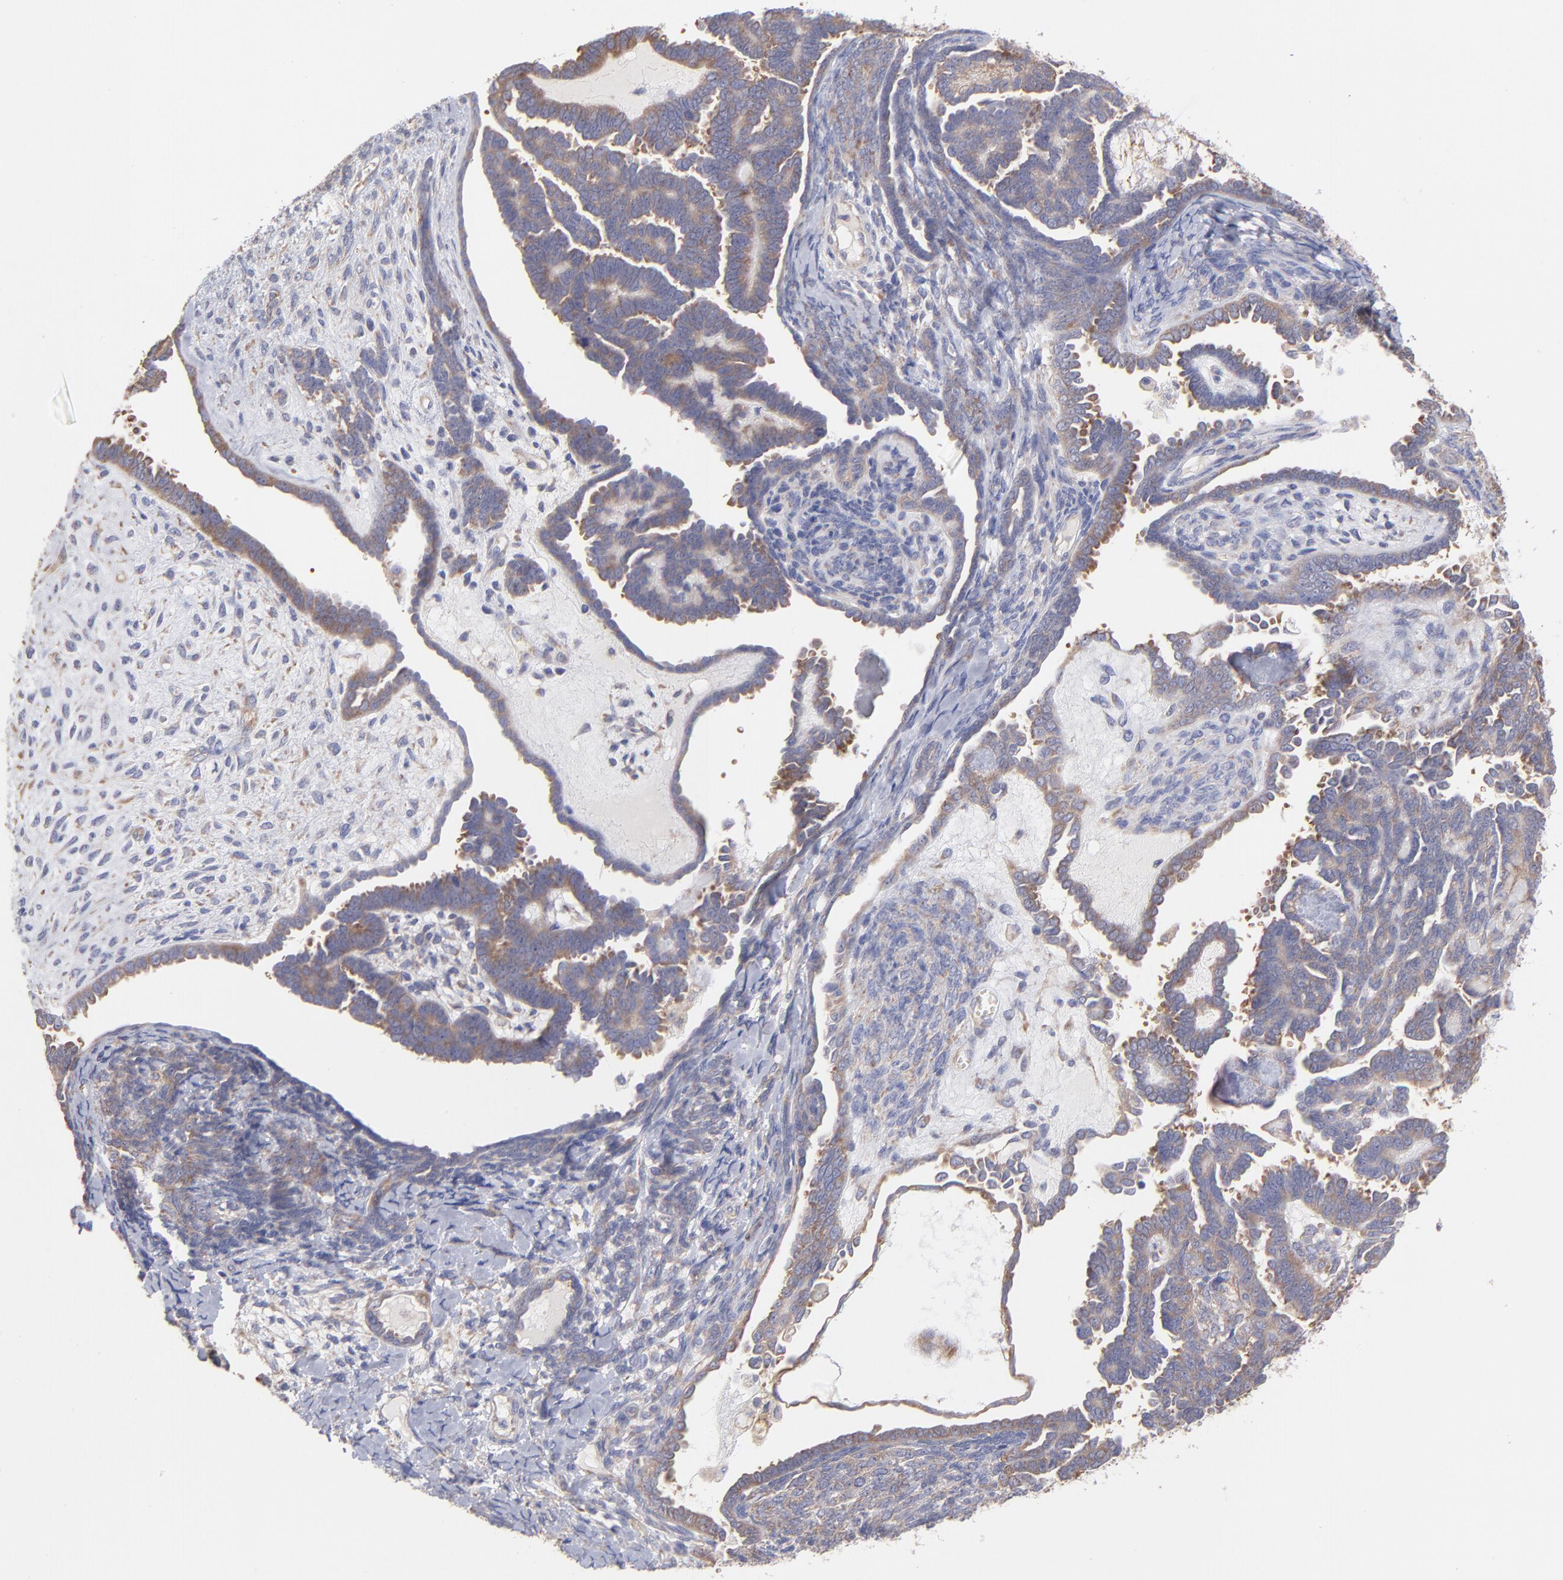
{"staining": {"intensity": "moderate", "quantity": ">75%", "location": "cytoplasmic/membranous"}, "tissue": "endometrial cancer", "cell_type": "Tumor cells", "image_type": "cancer", "snomed": [{"axis": "morphology", "description": "Neoplasm, malignant, NOS"}, {"axis": "topography", "description": "Endometrium"}], "caption": "This is a photomicrograph of immunohistochemistry (IHC) staining of endometrial neoplasm (malignant), which shows moderate positivity in the cytoplasmic/membranous of tumor cells.", "gene": "RPLP0", "patient": {"sex": "female", "age": 74}}